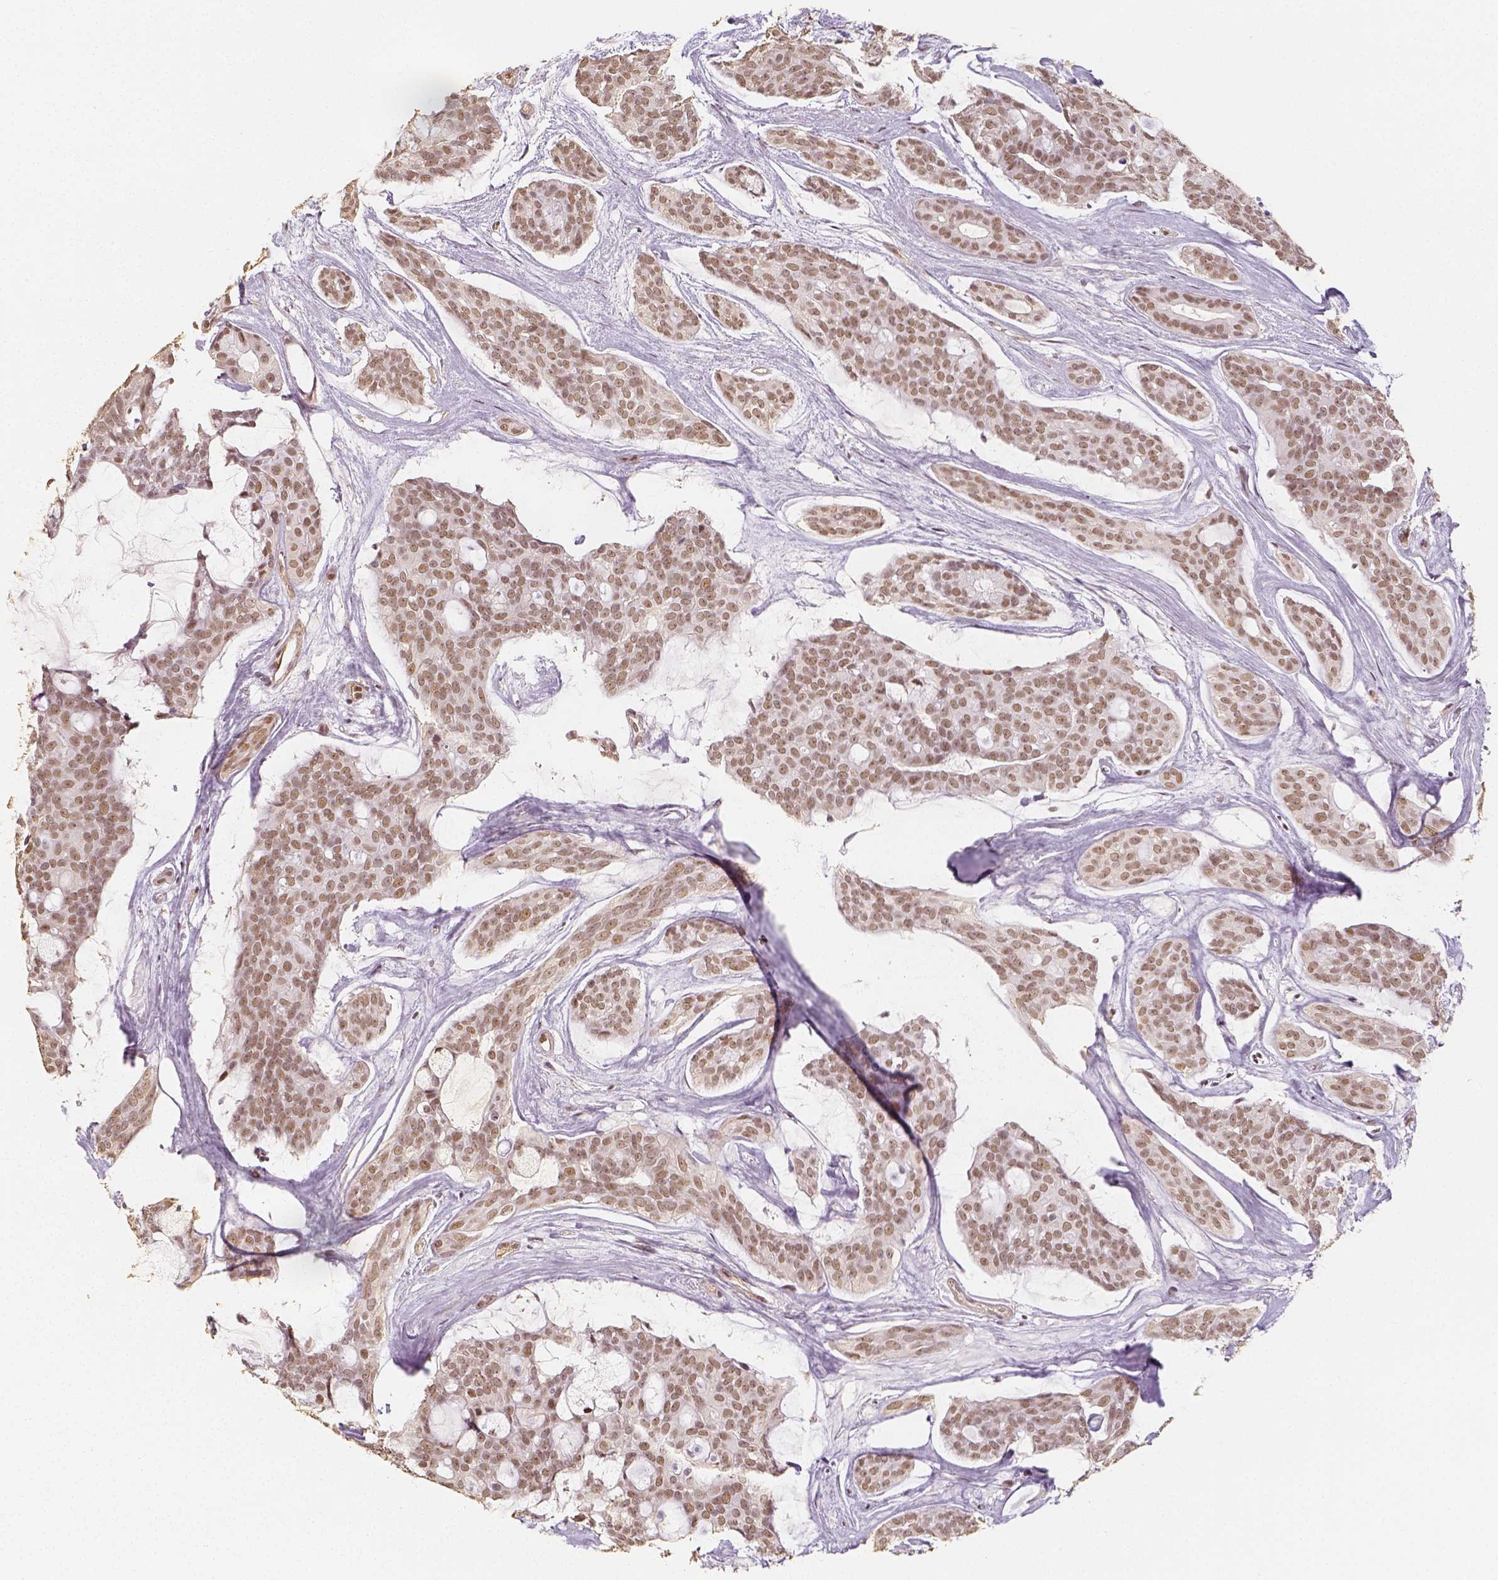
{"staining": {"intensity": "weak", "quantity": ">75%", "location": "nuclear"}, "tissue": "head and neck cancer", "cell_type": "Tumor cells", "image_type": "cancer", "snomed": [{"axis": "morphology", "description": "Adenocarcinoma, NOS"}, {"axis": "topography", "description": "Head-Neck"}], "caption": "The immunohistochemical stain shows weak nuclear positivity in tumor cells of head and neck cancer tissue.", "gene": "HDAC1", "patient": {"sex": "male", "age": 66}}